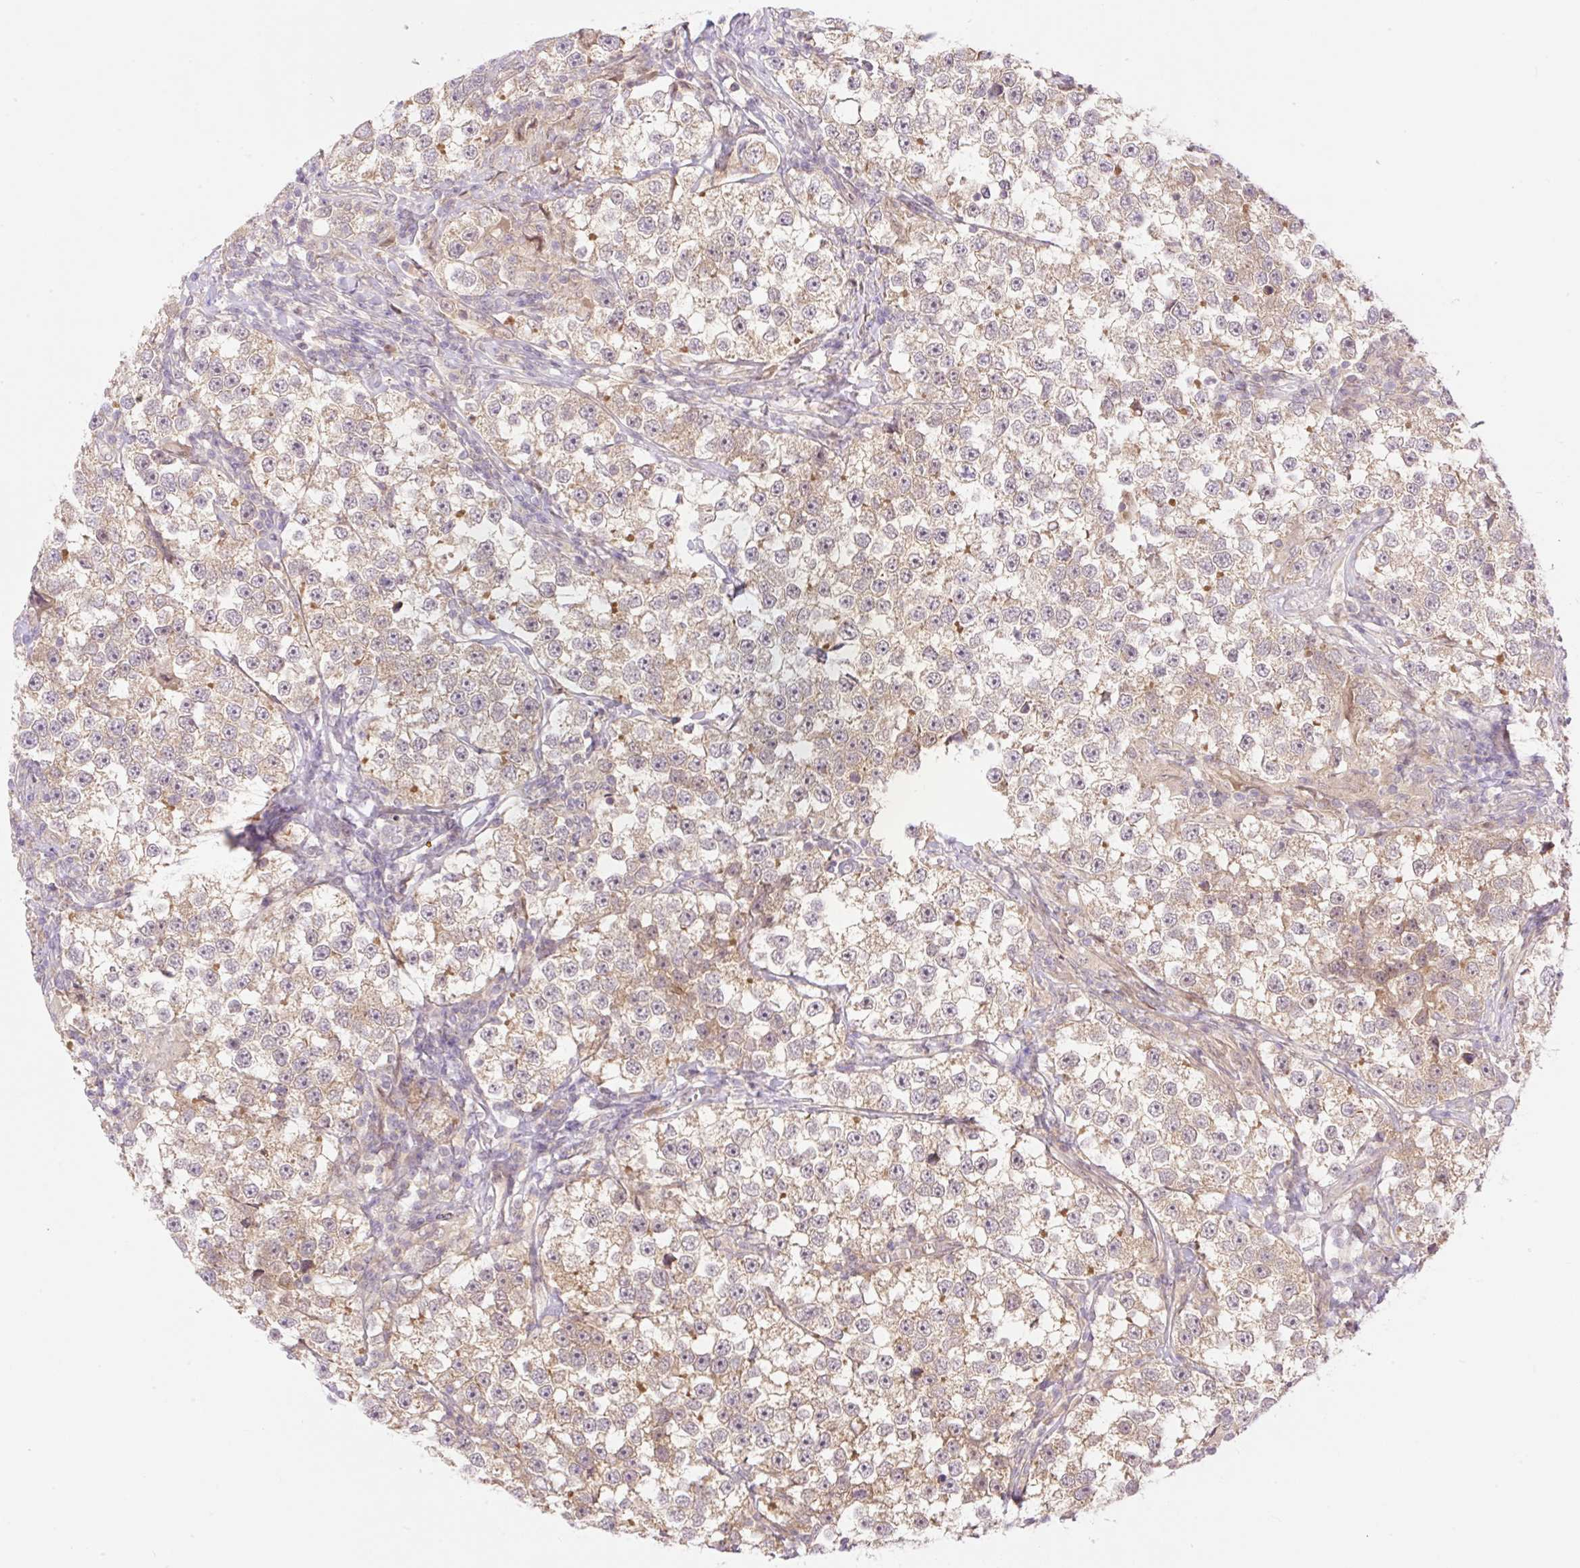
{"staining": {"intensity": "weak", "quantity": "25%-75%", "location": "cytoplasmic/membranous"}, "tissue": "testis cancer", "cell_type": "Tumor cells", "image_type": "cancer", "snomed": [{"axis": "morphology", "description": "Seminoma, NOS"}, {"axis": "topography", "description": "Testis"}], "caption": "A high-resolution image shows immunohistochemistry (IHC) staining of testis seminoma, which displays weak cytoplasmic/membranous positivity in about 25%-75% of tumor cells.", "gene": "VPS25", "patient": {"sex": "male", "age": 46}}